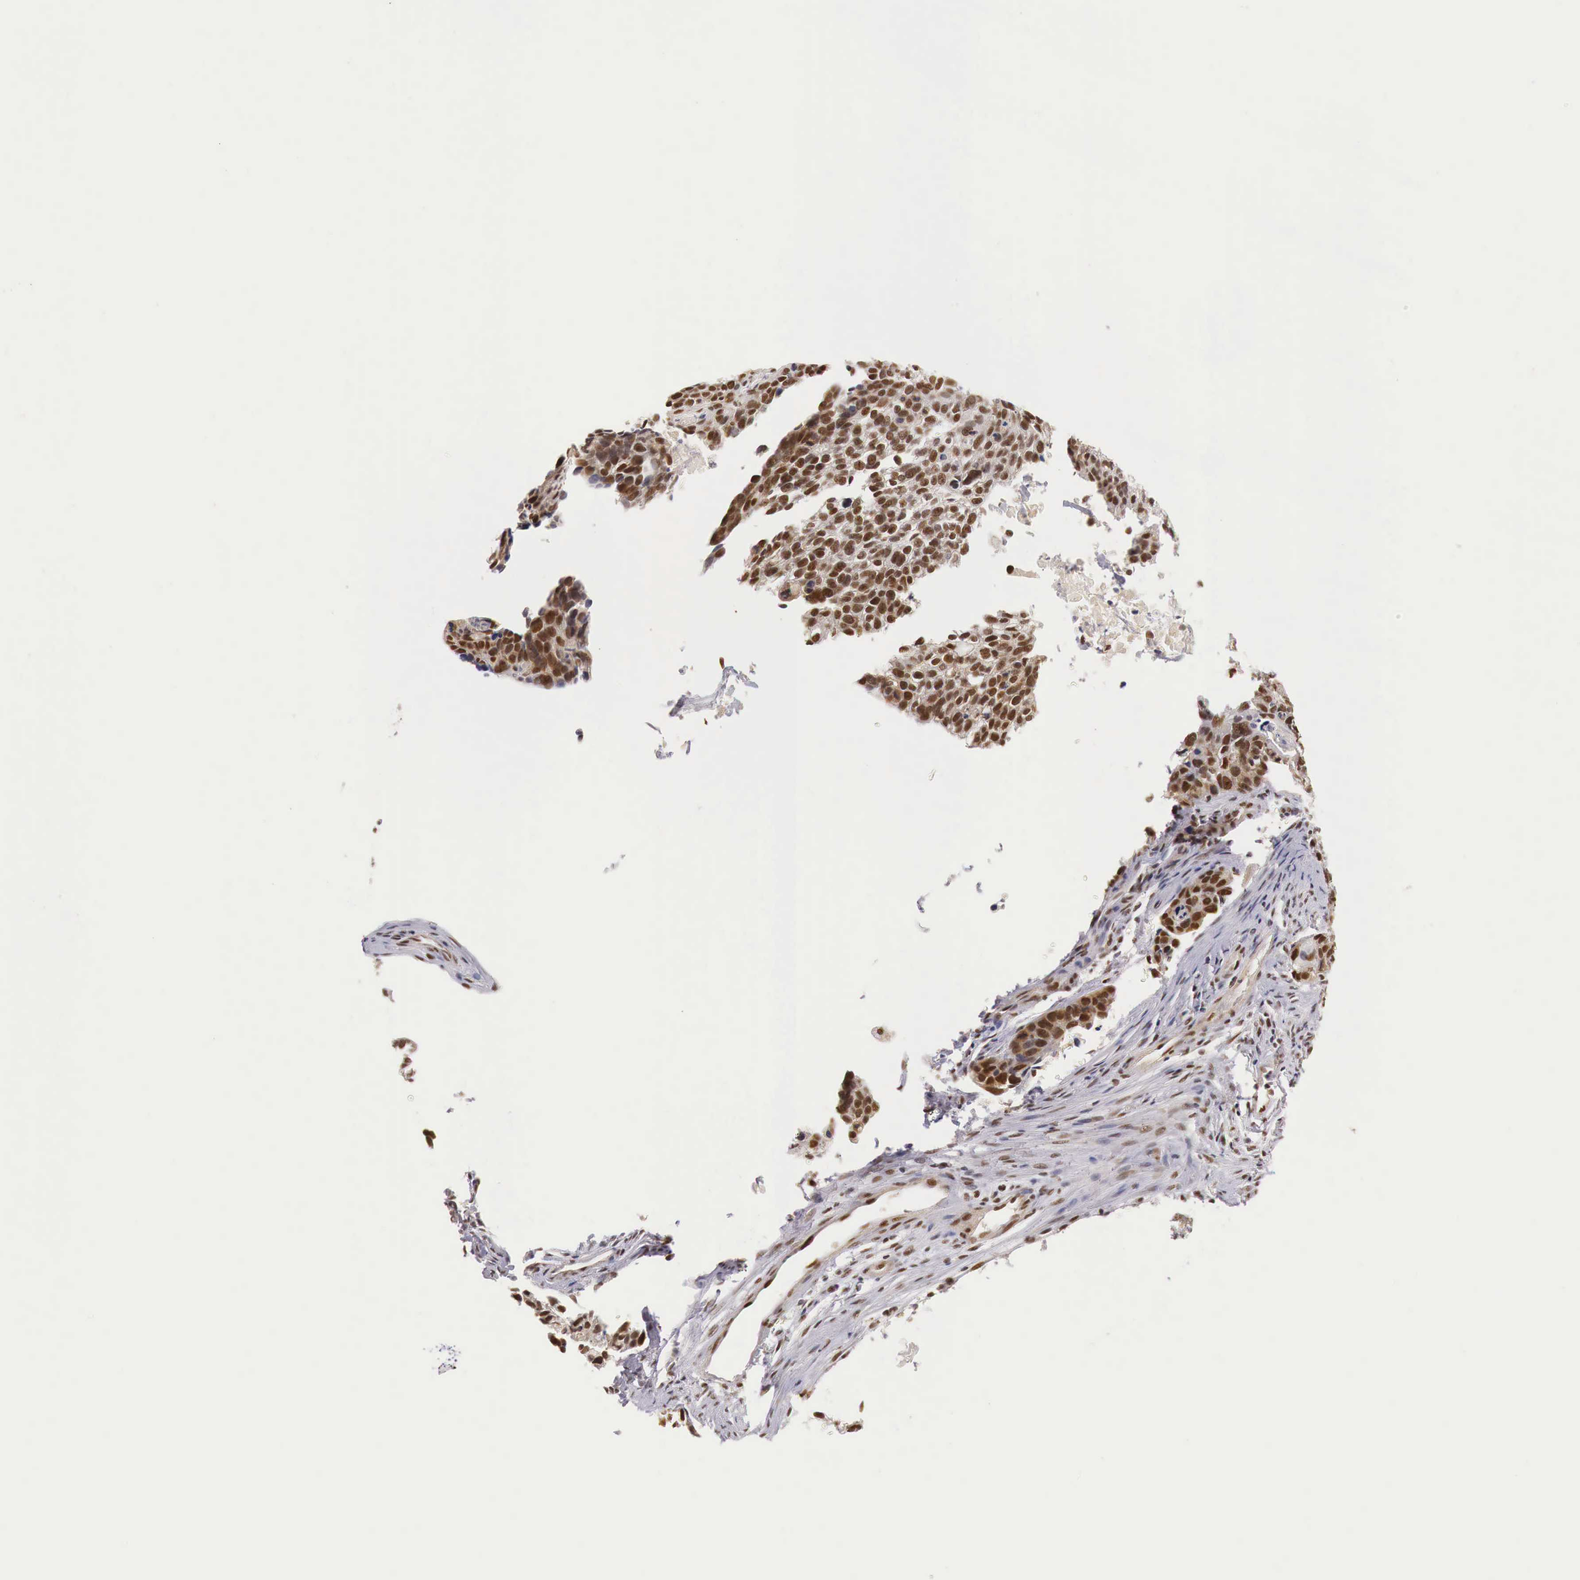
{"staining": {"intensity": "moderate", "quantity": ">75%", "location": "cytoplasmic/membranous,nuclear"}, "tissue": "lung cancer", "cell_type": "Tumor cells", "image_type": "cancer", "snomed": [{"axis": "morphology", "description": "Squamous cell carcinoma, NOS"}, {"axis": "topography", "description": "Lymph node"}, {"axis": "topography", "description": "Lung"}], "caption": "Lung squamous cell carcinoma was stained to show a protein in brown. There is medium levels of moderate cytoplasmic/membranous and nuclear expression in approximately >75% of tumor cells.", "gene": "GPKOW", "patient": {"sex": "male", "age": 74}}